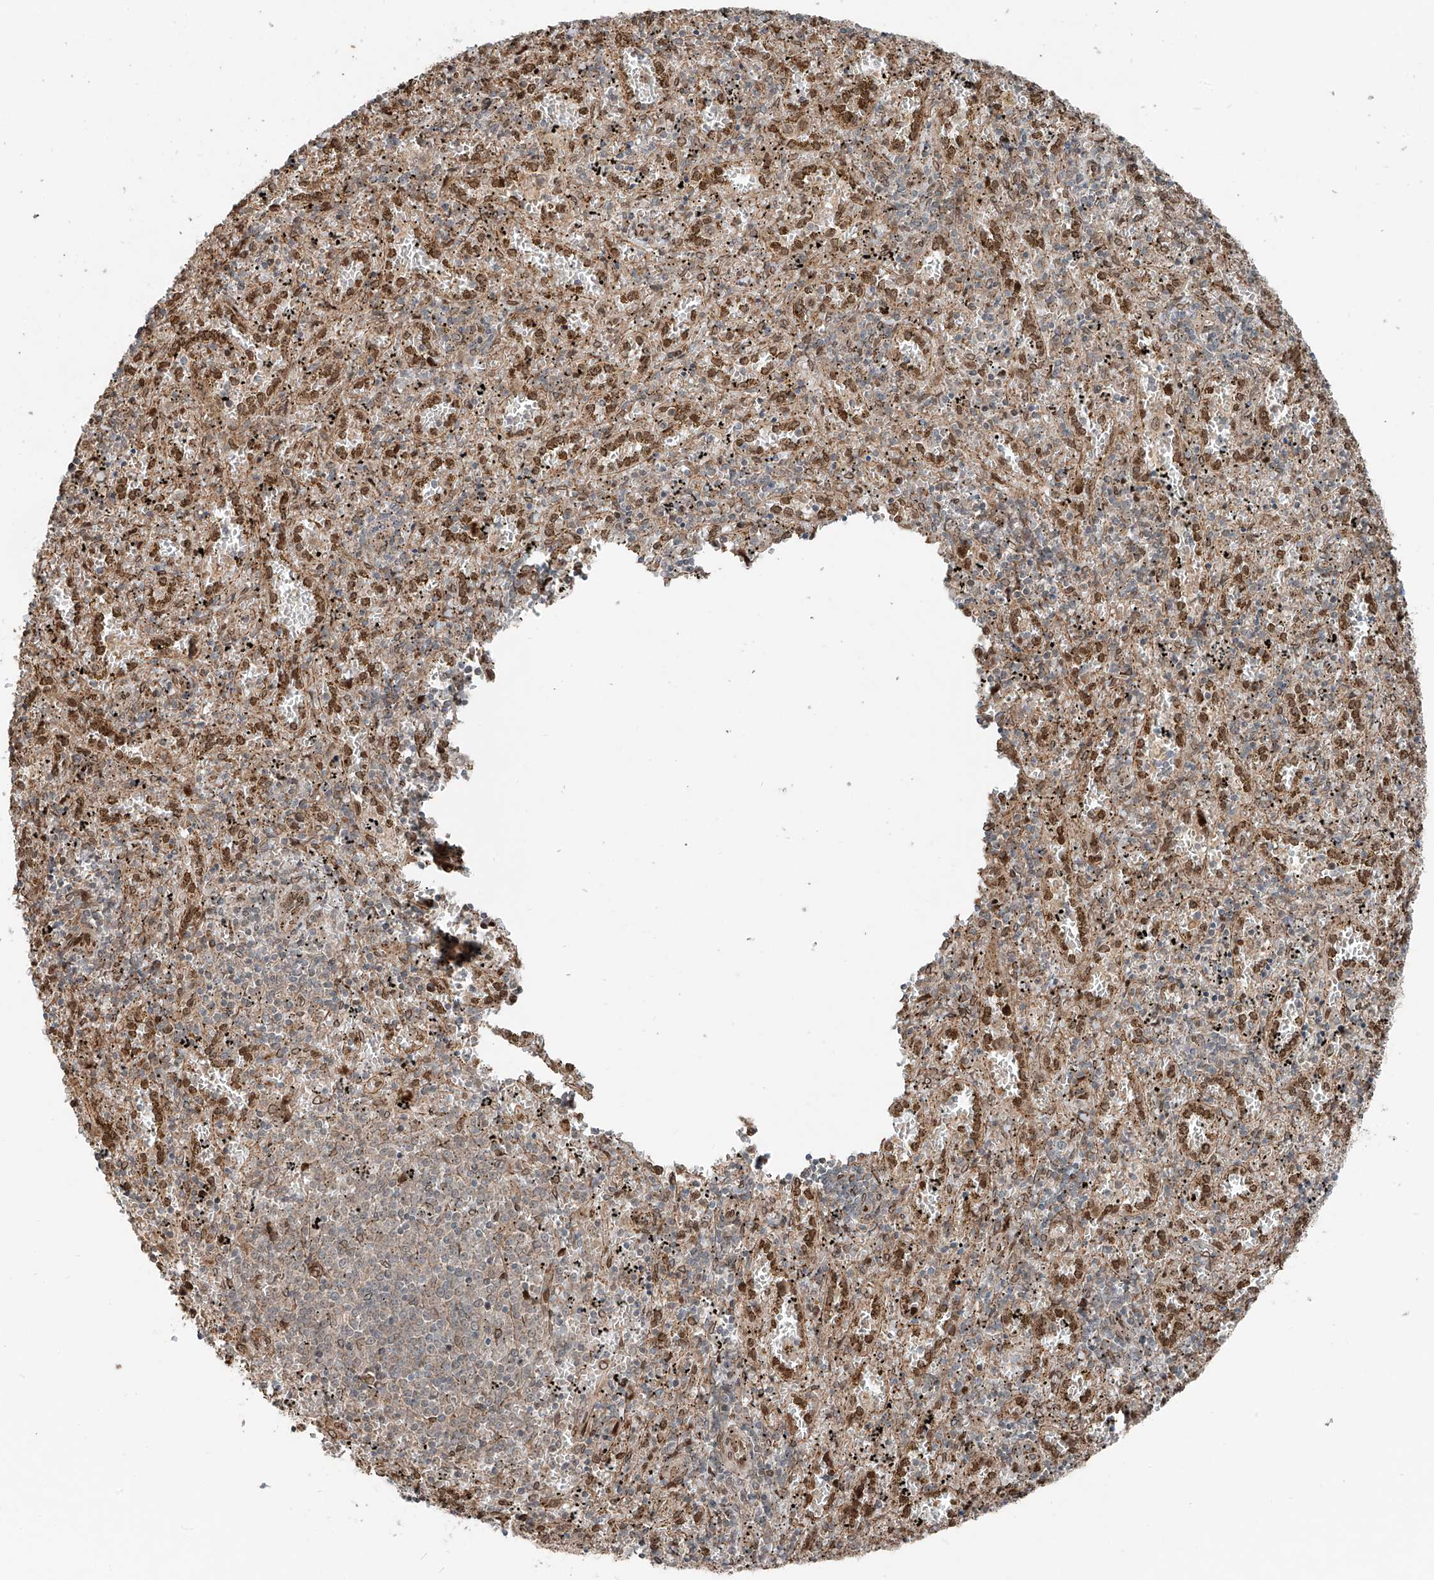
{"staining": {"intensity": "negative", "quantity": "none", "location": "none"}, "tissue": "spleen", "cell_type": "Cells in red pulp", "image_type": "normal", "snomed": [{"axis": "morphology", "description": "Normal tissue, NOS"}, {"axis": "topography", "description": "Spleen"}], "caption": "Human spleen stained for a protein using immunohistochemistry (IHC) reveals no staining in cells in red pulp.", "gene": "CEP162", "patient": {"sex": "male", "age": 11}}